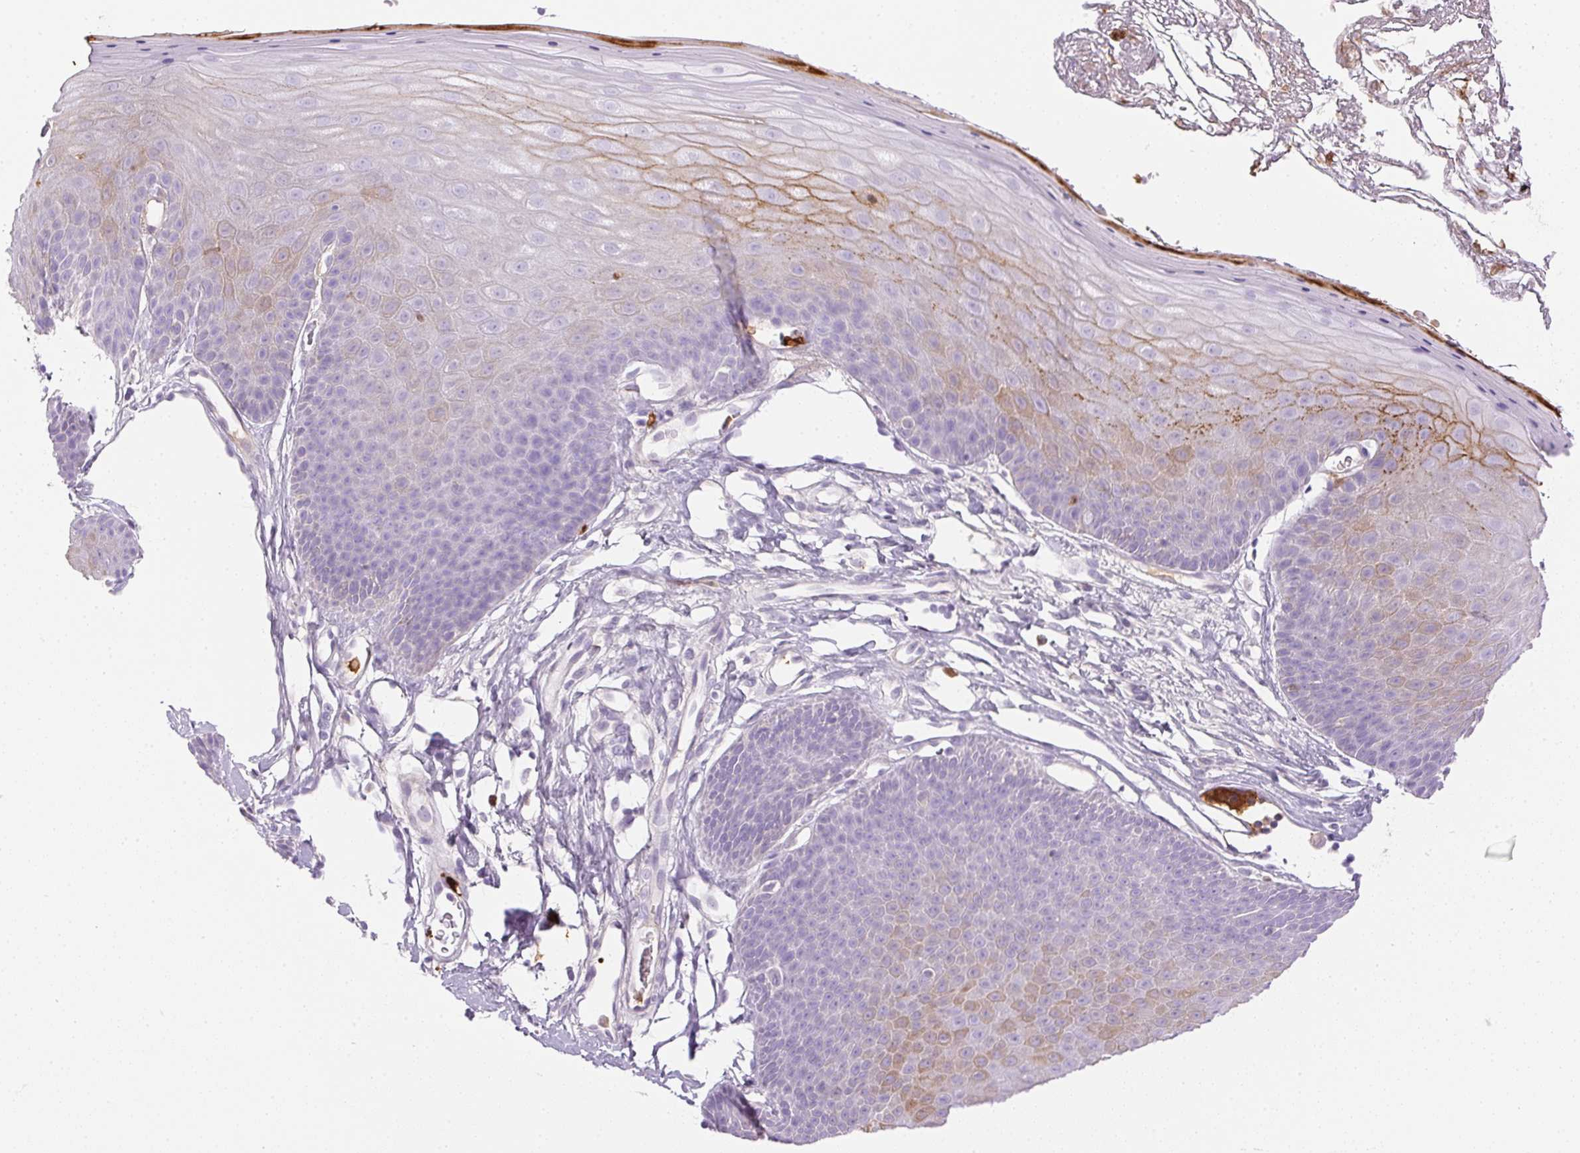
{"staining": {"intensity": "moderate", "quantity": "<25%", "location": "cytoplasmic/membranous"}, "tissue": "skin", "cell_type": "Epidermal cells", "image_type": "normal", "snomed": [{"axis": "morphology", "description": "Normal tissue, NOS"}, {"axis": "topography", "description": "Anal"}], "caption": "Immunohistochemical staining of normal human skin displays low levels of moderate cytoplasmic/membranous expression in about <25% of epidermal cells.", "gene": "ORM1", "patient": {"sex": "male", "age": 53}}